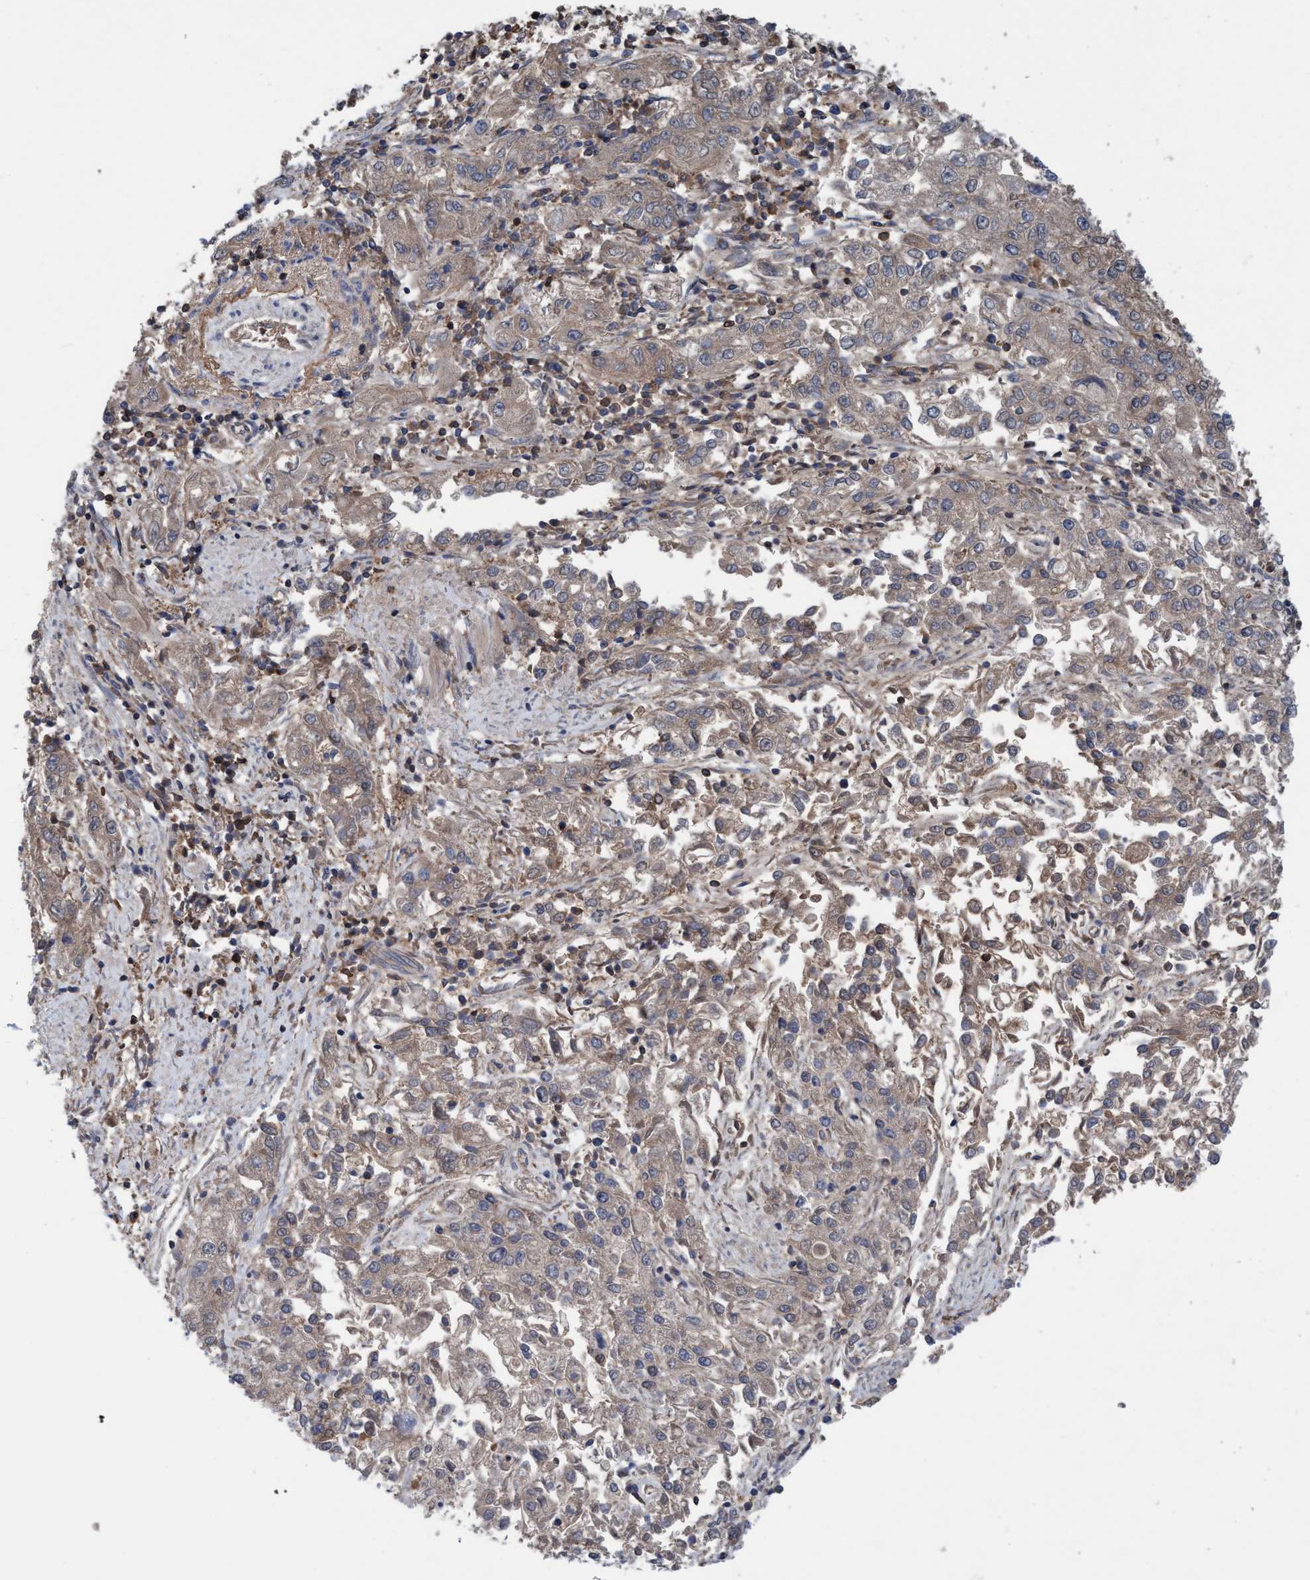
{"staining": {"intensity": "weak", "quantity": ">75%", "location": "cytoplasmic/membranous"}, "tissue": "endometrial cancer", "cell_type": "Tumor cells", "image_type": "cancer", "snomed": [{"axis": "morphology", "description": "Adenocarcinoma, NOS"}, {"axis": "topography", "description": "Endometrium"}], "caption": "The micrograph displays immunohistochemical staining of adenocarcinoma (endometrial). There is weak cytoplasmic/membranous expression is appreciated in about >75% of tumor cells. The staining was performed using DAB (3,3'-diaminobenzidine) to visualize the protein expression in brown, while the nuclei were stained in blue with hematoxylin (Magnification: 20x).", "gene": "GLOD4", "patient": {"sex": "female", "age": 49}}